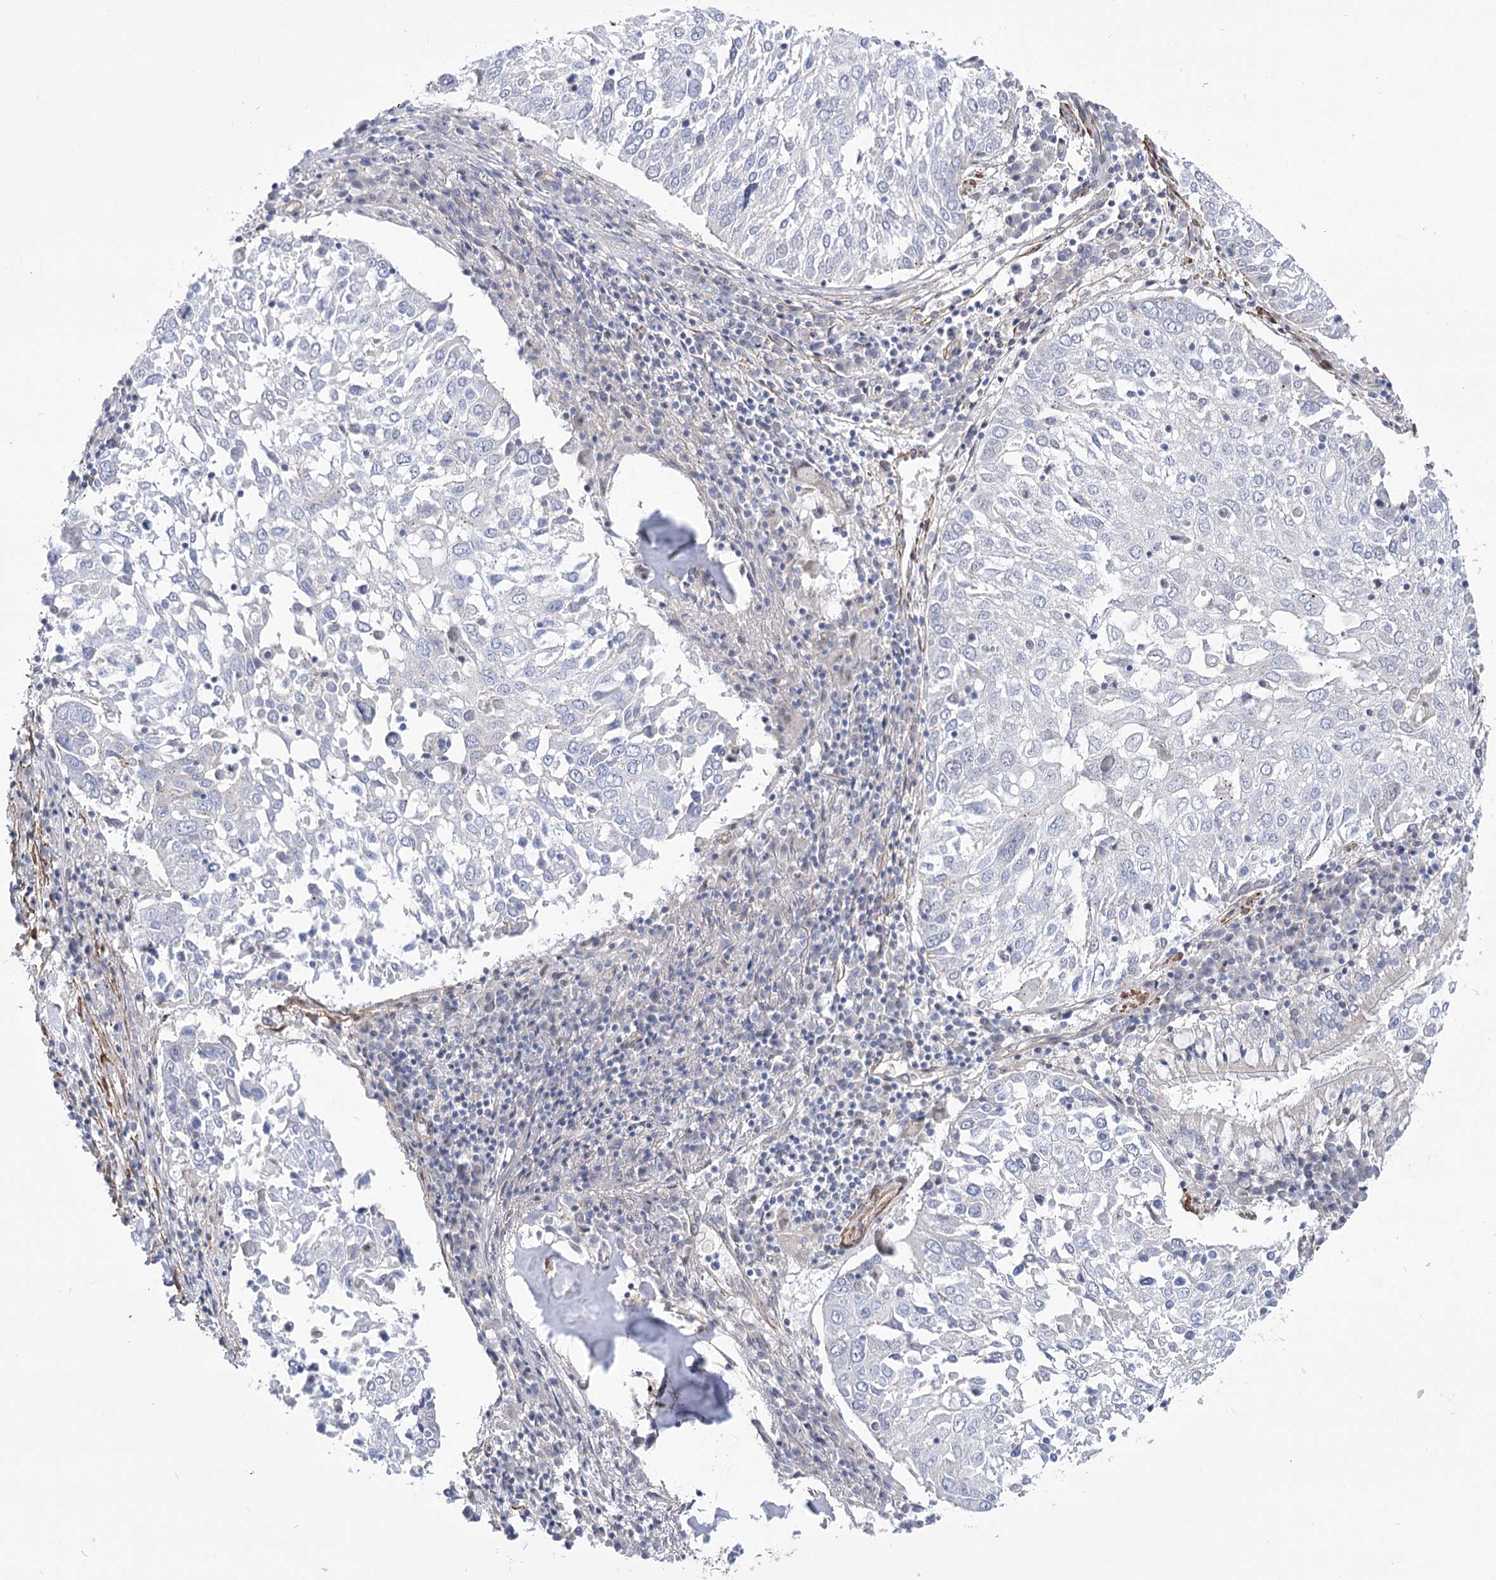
{"staining": {"intensity": "negative", "quantity": "none", "location": "none"}, "tissue": "lung cancer", "cell_type": "Tumor cells", "image_type": "cancer", "snomed": [{"axis": "morphology", "description": "Squamous cell carcinoma, NOS"}, {"axis": "topography", "description": "Lung"}], "caption": "An image of human squamous cell carcinoma (lung) is negative for staining in tumor cells.", "gene": "WASHC3", "patient": {"sex": "male", "age": 65}}